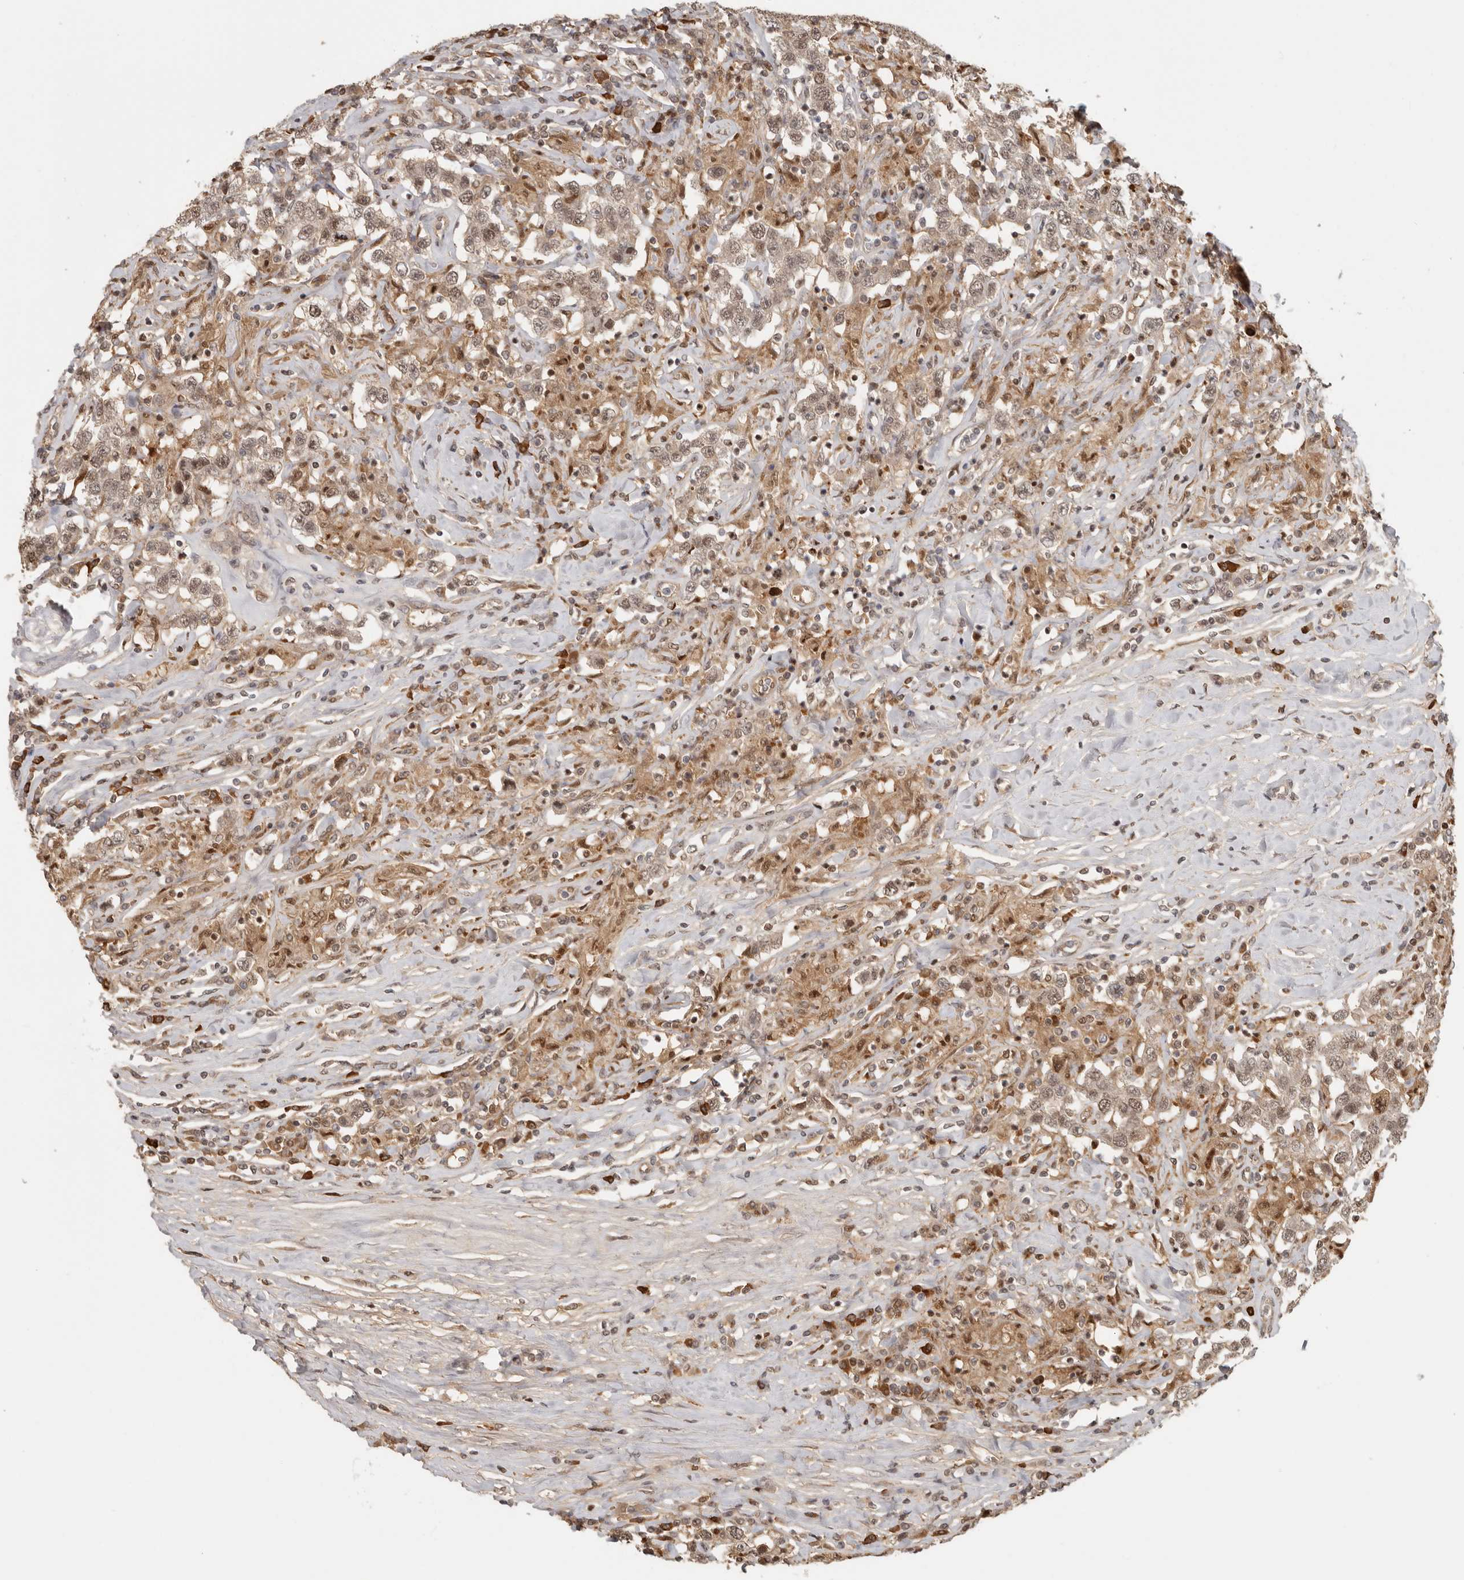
{"staining": {"intensity": "weak", "quantity": "25%-75%", "location": "cytoplasmic/membranous,nuclear"}, "tissue": "testis cancer", "cell_type": "Tumor cells", "image_type": "cancer", "snomed": [{"axis": "morphology", "description": "Seminoma, NOS"}, {"axis": "topography", "description": "Testis"}], "caption": "IHC (DAB) staining of testis cancer (seminoma) exhibits weak cytoplasmic/membranous and nuclear protein staining in about 25%-75% of tumor cells.", "gene": "PSMA5", "patient": {"sex": "male", "age": 41}}